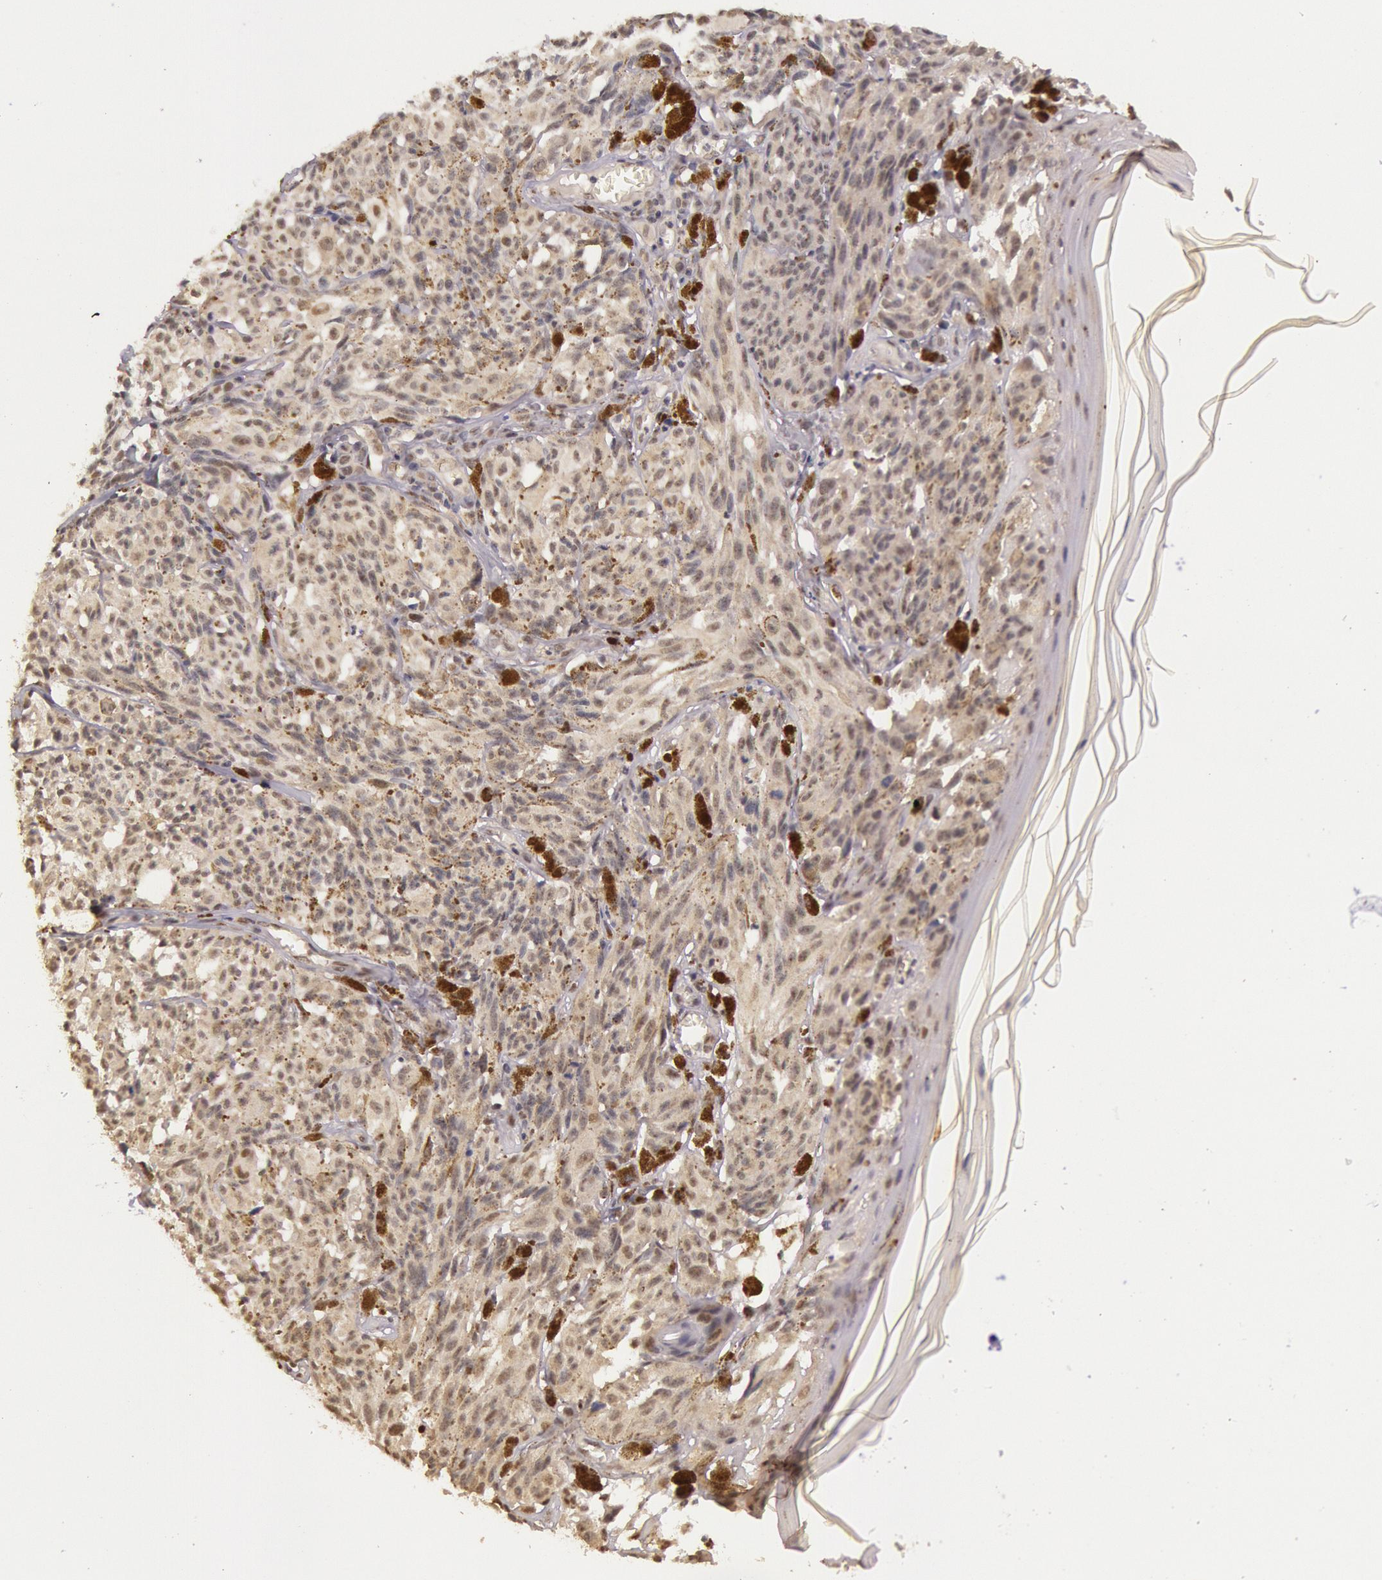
{"staining": {"intensity": "moderate", "quantity": ">75%", "location": "cytoplasmic/membranous"}, "tissue": "melanoma", "cell_type": "Tumor cells", "image_type": "cancer", "snomed": [{"axis": "morphology", "description": "Malignant melanoma, NOS"}, {"axis": "topography", "description": "Skin"}], "caption": "Immunohistochemical staining of malignant melanoma displays medium levels of moderate cytoplasmic/membranous positivity in approximately >75% of tumor cells.", "gene": "RTL10", "patient": {"sex": "female", "age": 72}}